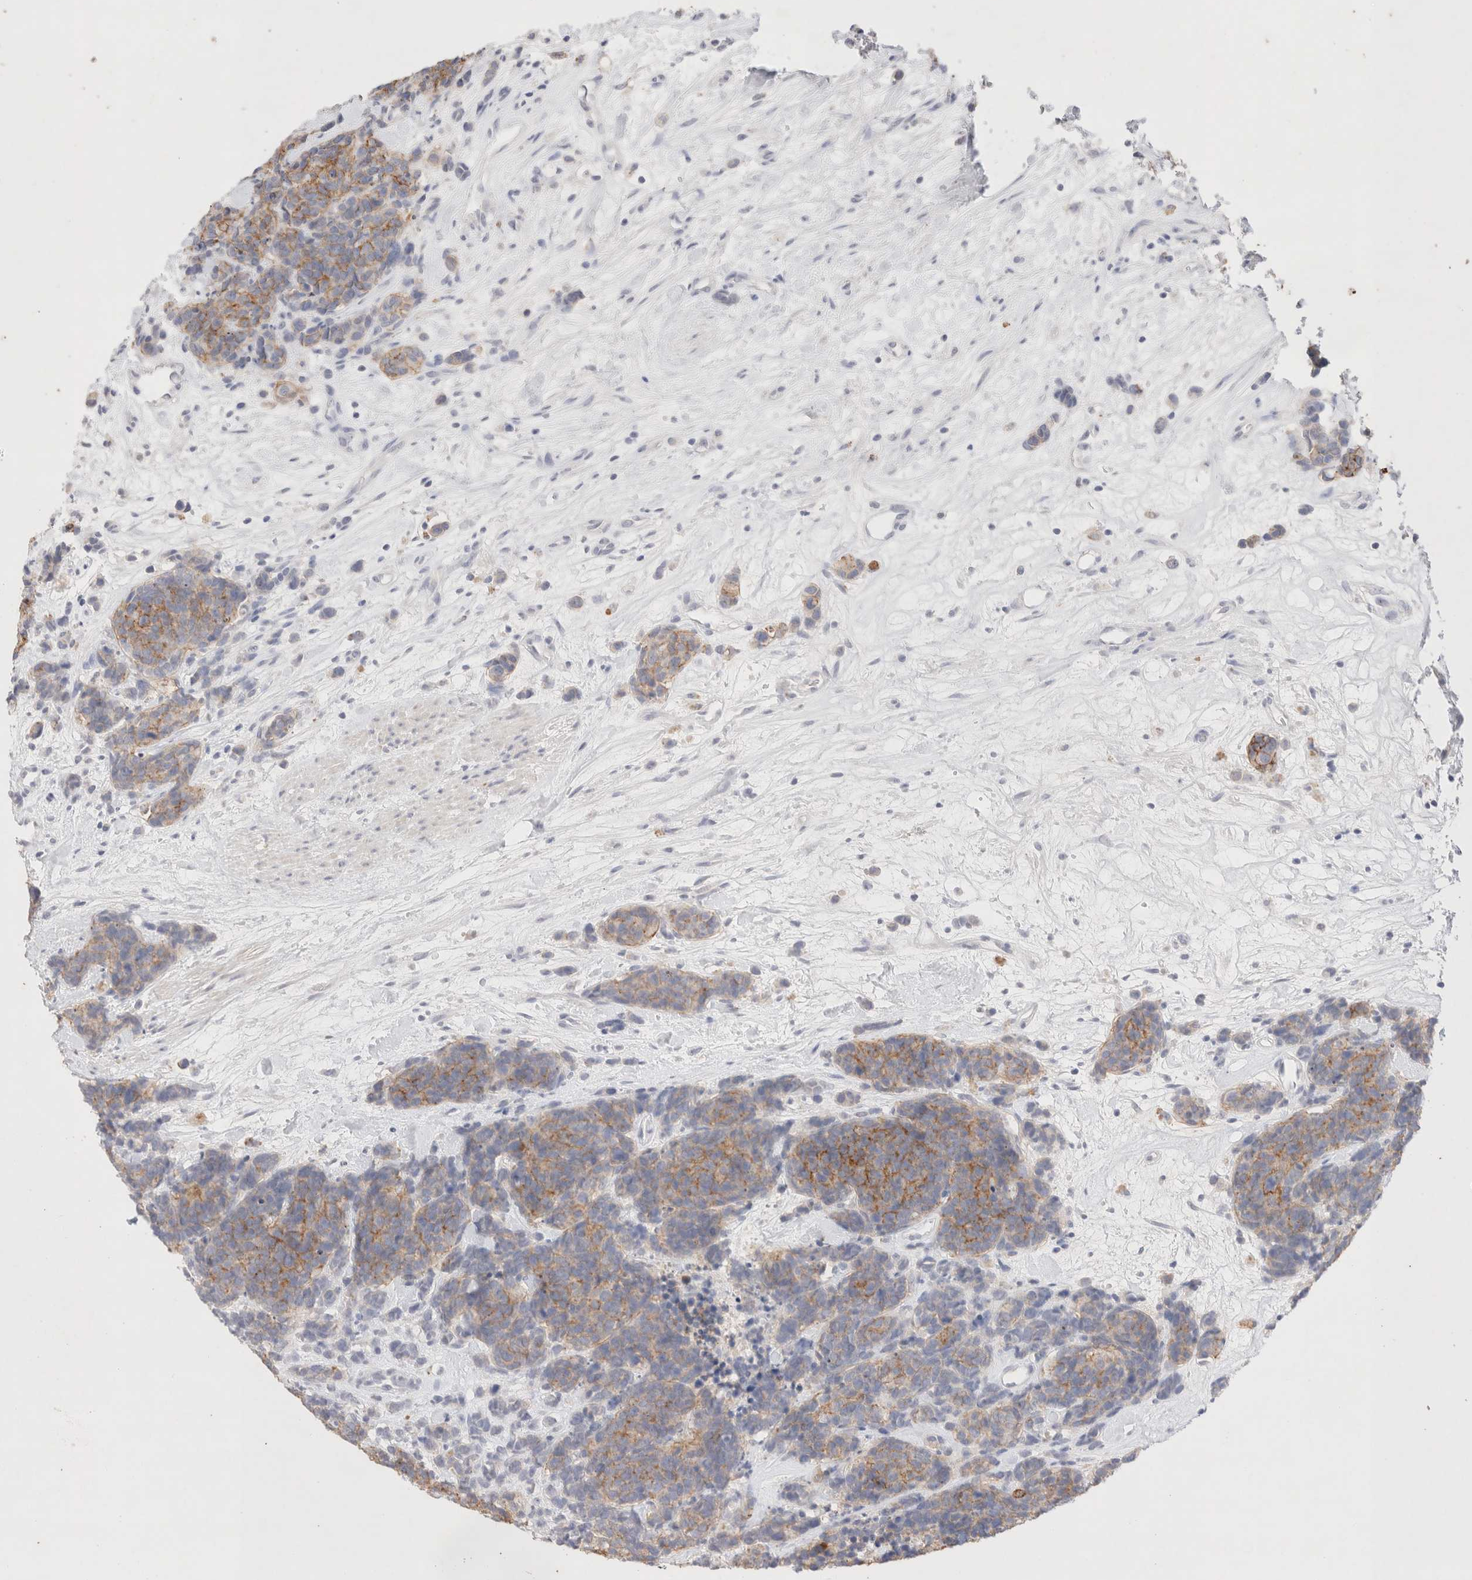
{"staining": {"intensity": "moderate", "quantity": ">75%", "location": "cytoplasmic/membranous"}, "tissue": "carcinoid", "cell_type": "Tumor cells", "image_type": "cancer", "snomed": [{"axis": "morphology", "description": "Carcinoma, NOS"}, {"axis": "morphology", "description": "Carcinoid, malignant, NOS"}, {"axis": "topography", "description": "Urinary bladder"}], "caption": "An image showing moderate cytoplasmic/membranous staining in about >75% of tumor cells in carcinoid, as visualized by brown immunohistochemical staining.", "gene": "EPCAM", "patient": {"sex": "male", "age": 57}}